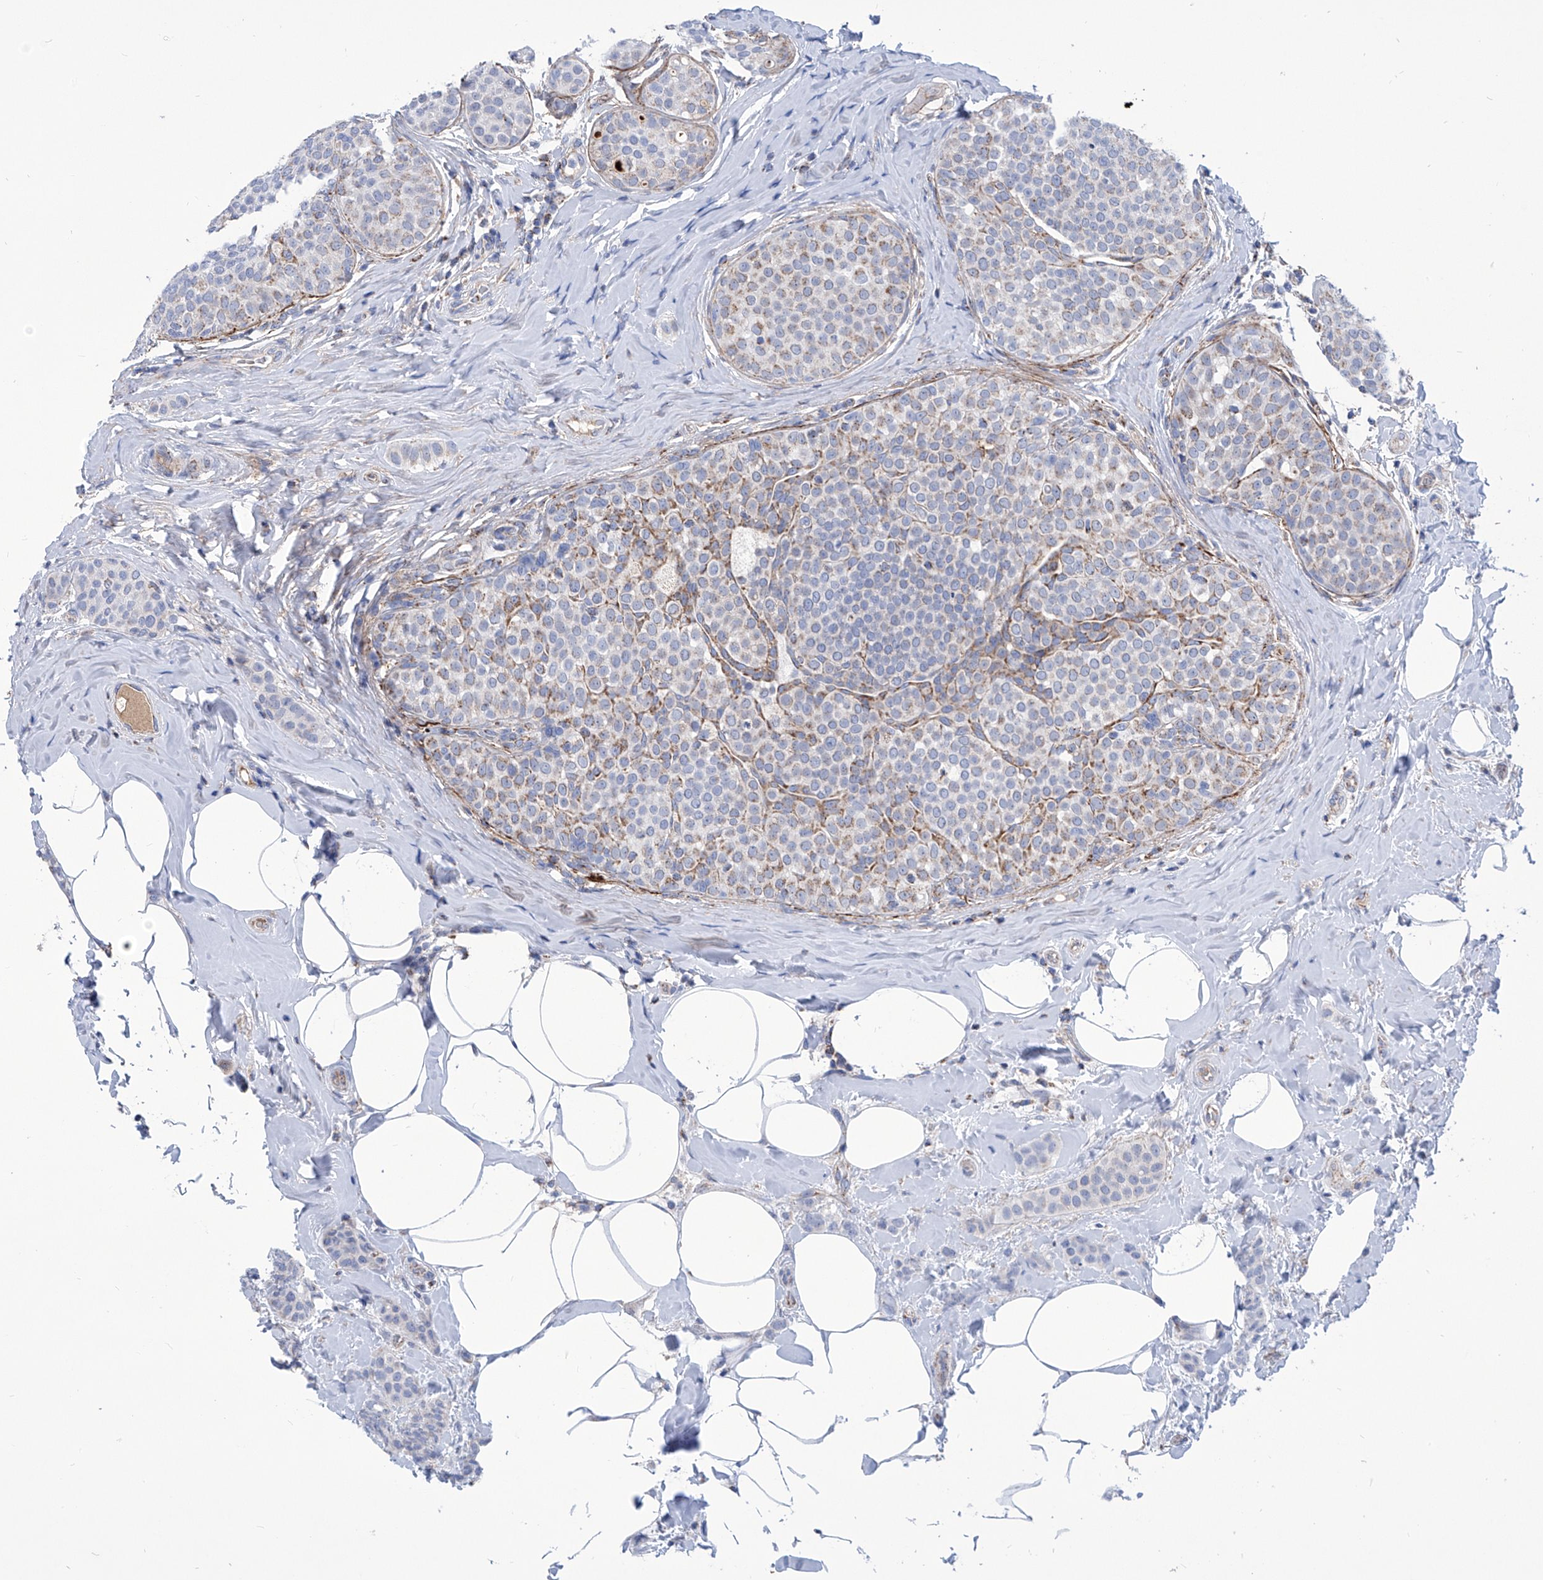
{"staining": {"intensity": "negative", "quantity": "none", "location": "none"}, "tissue": "breast cancer", "cell_type": "Tumor cells", "image_type": "cancer", "snomed": [{"axis": "morphology", "description": "Lobular carcinoma, in situ"}, {"axis": "morphology", "description": "Lobular carcinoma"}, {"axis": "topography", "description": "Breast"}], "caption": "The image displays no significant staining in tumor cells of breast cancer.", "gene": "SRBD1", "patient": {"sex": "female", "age": 41}}